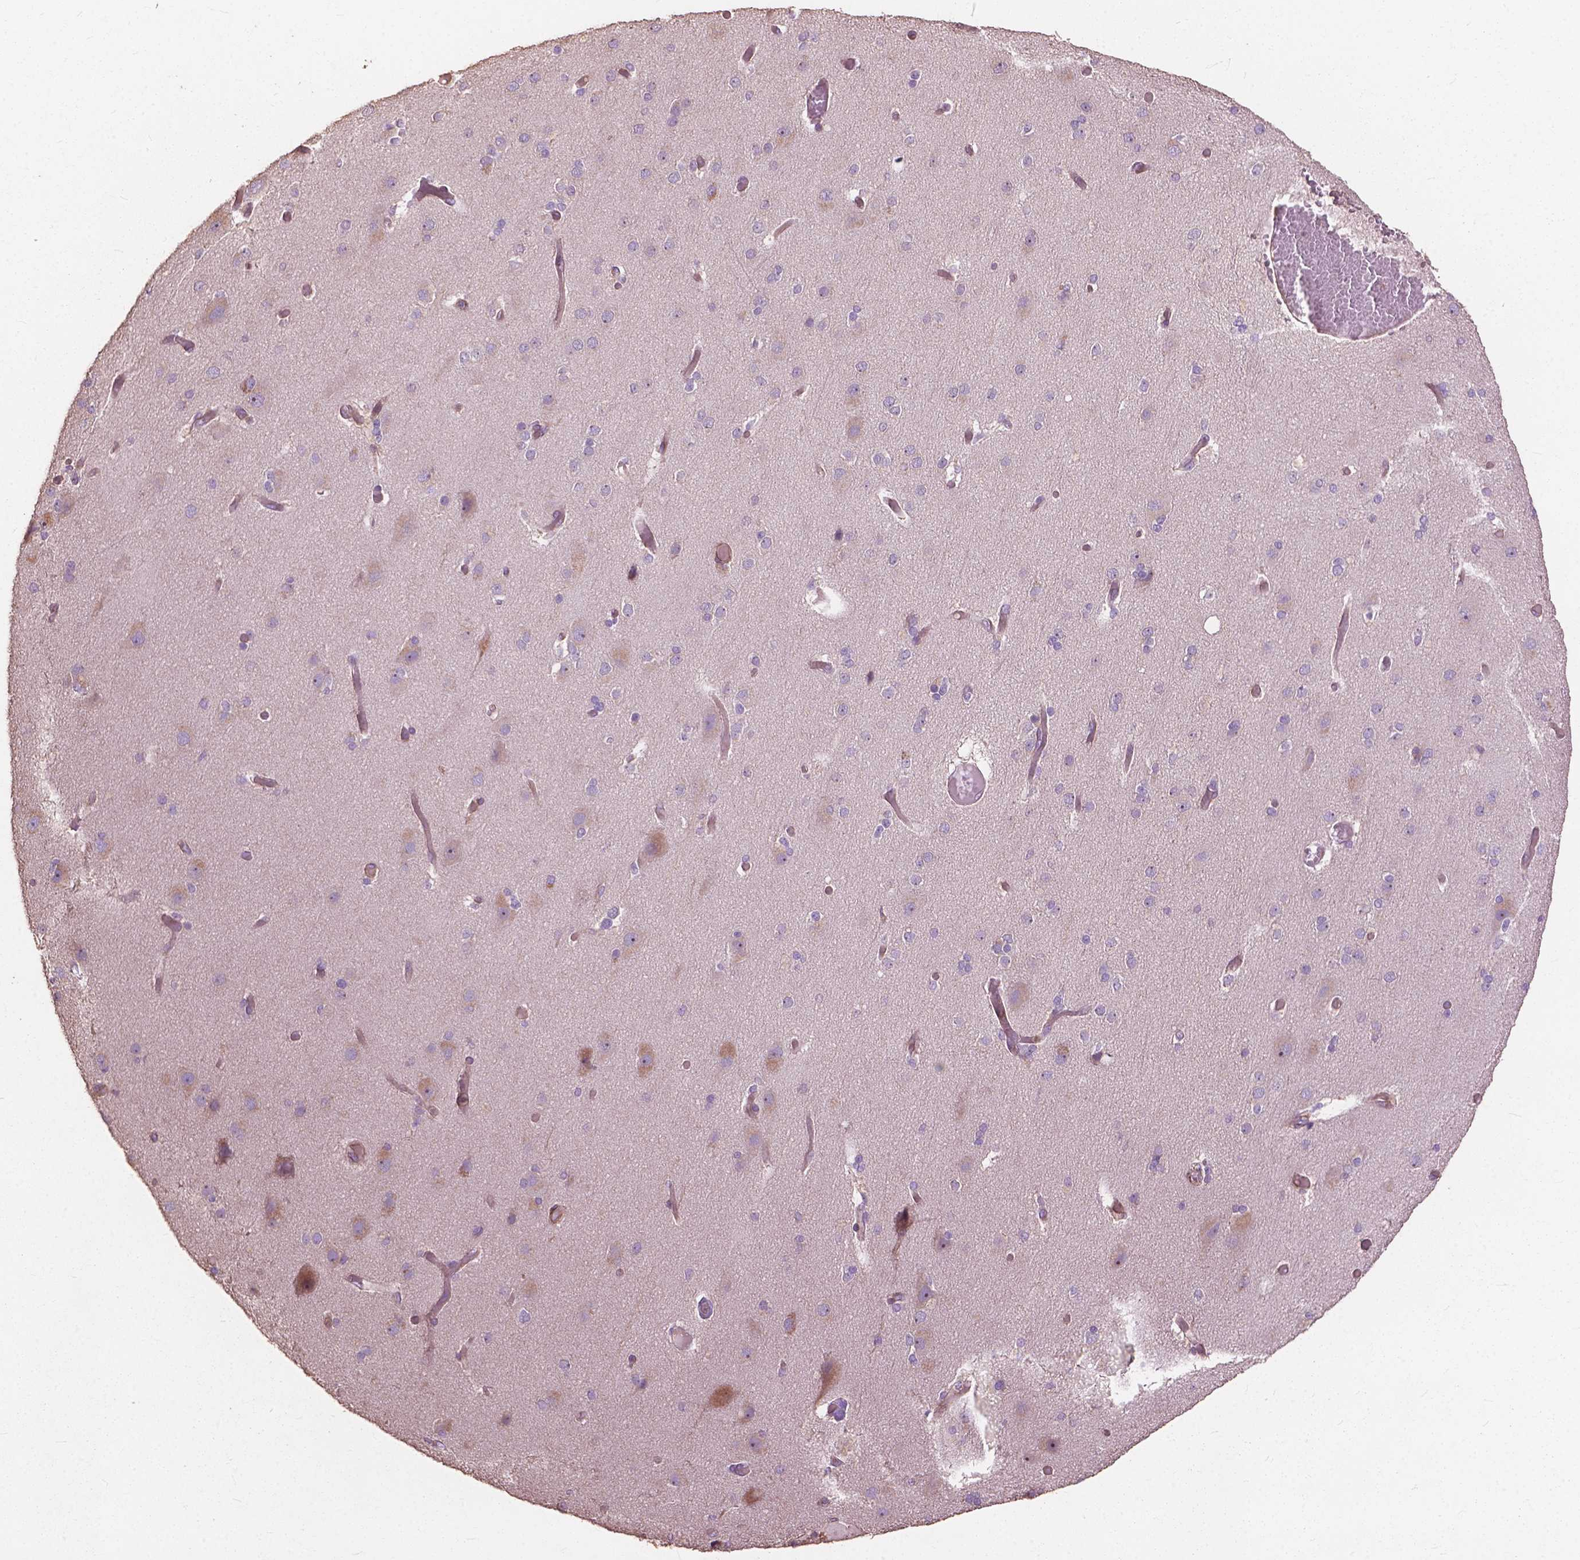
{"staining": {"intensity": "moderate", "quantity": "<25%", "location": "cytoplasmic/membranous"}, "tissue": "cerebral cortex", "cell_type": "Endothelial cells", "image_type": "normal", "snomed": [{"axis": "morphology", "description": "Normal tissue, NOS"}, {"axis": "morphology", "description": "Glioma, malignant, High grade"}, {"axis": "topography", "description": "Cerebral cortex"}], "caption": "Human cerebral cortex stained for a protein (brown) demonstrates moderate cytoplasmic/membranous positive staining in approximately <25% of endothelial cells.", "gene": "FNIP1", "patient": {"sex": "male", "age": 71}}